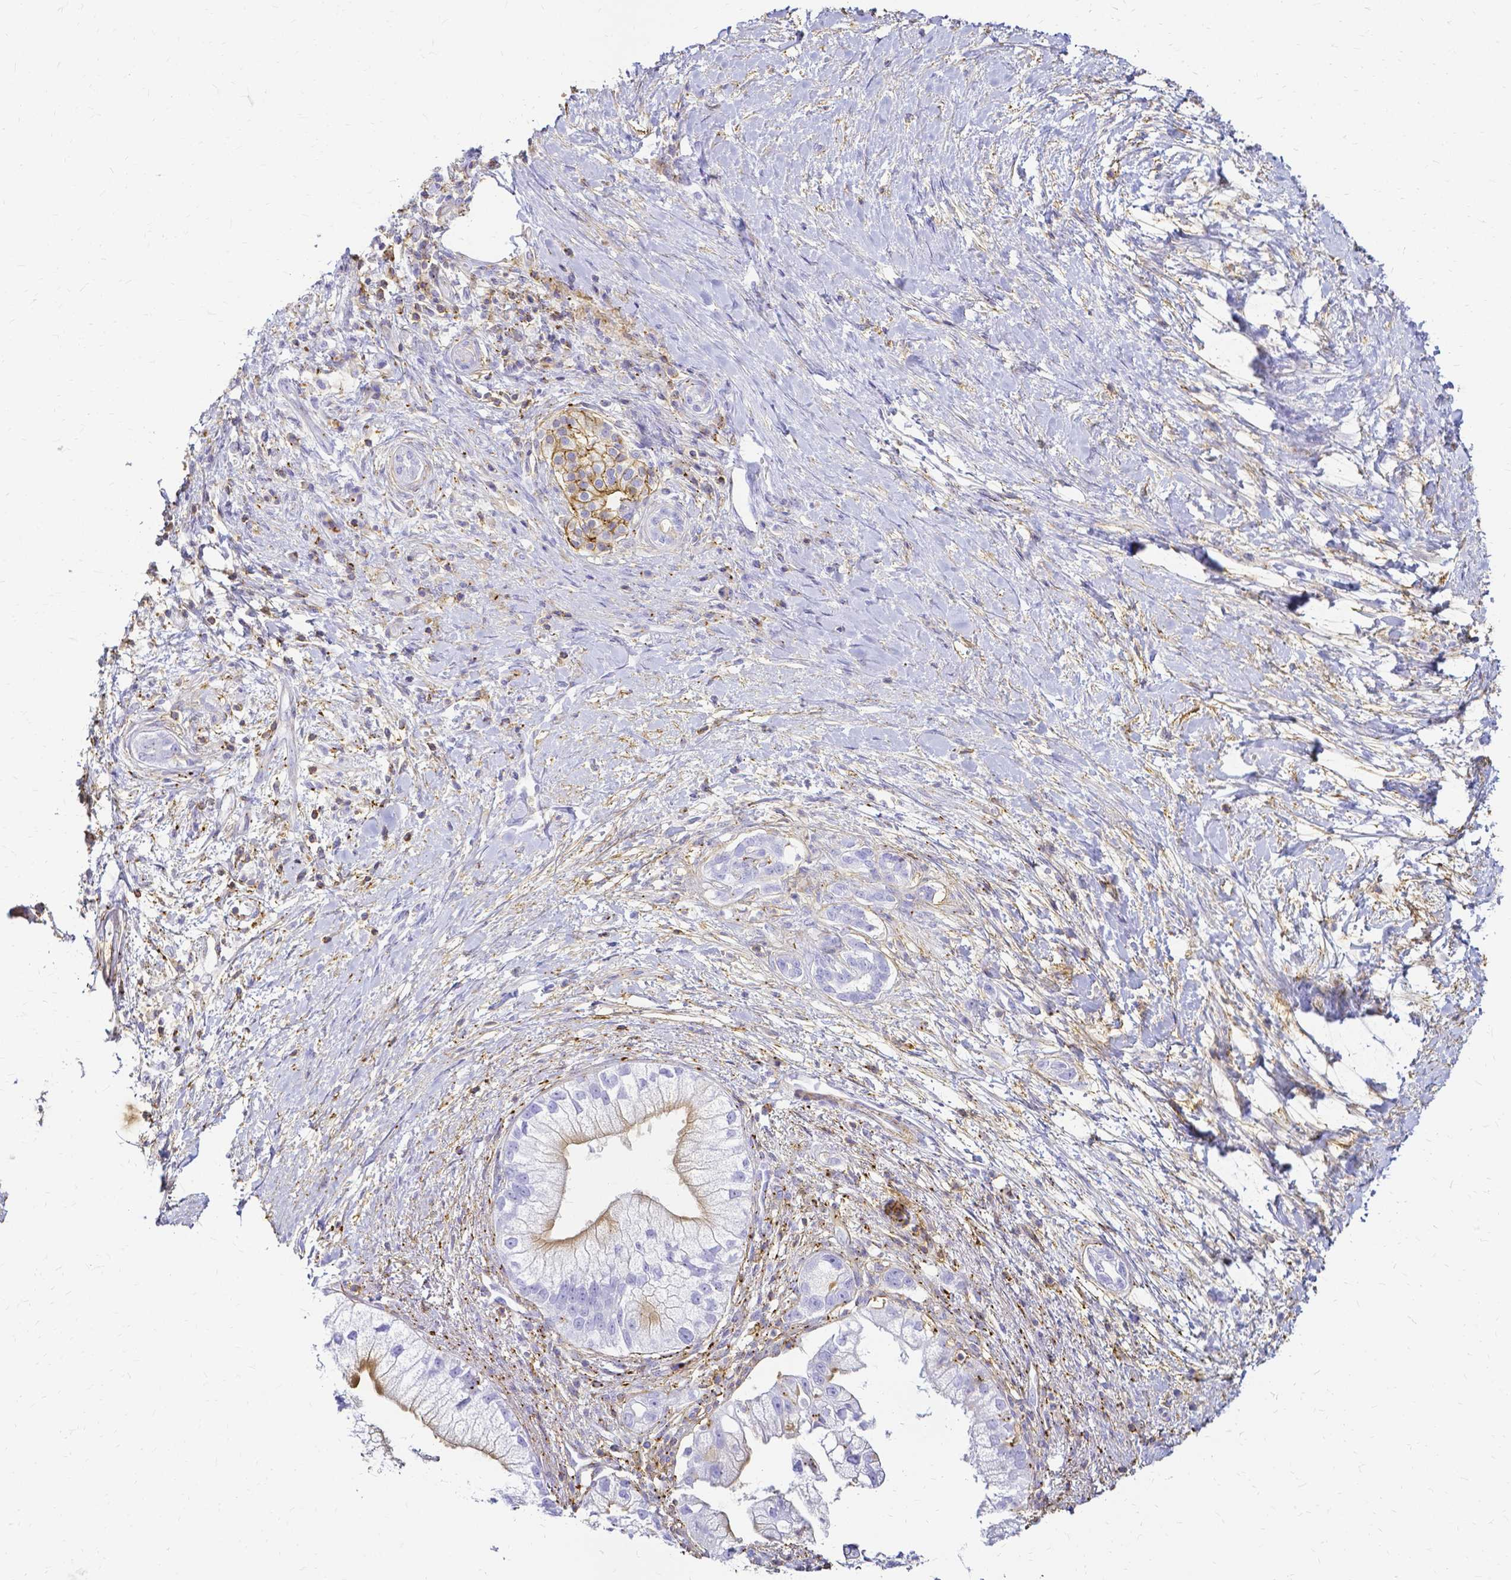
{"staining": {"intensity": "moderate", "quantity": "<25%", "location": "cytoplasmic/membranous"}, "tissue": "pancreatic cancer", "cell_type": "Tumor cells", "image_type": "cancer", "snomed": [{"axis": "morphology", "description": "Adenocarcinoma, NOS"}, {"axis": "topography", "description": "Pancreas"}], "caption": "Protein analysis of pancreatic cancer (adenocarcinoma) tissue demonstrates moderate cytoplasmic/membranous positivity in about <25% of tumor cells.", "gene": "HSPA12A", "patient": {"sex": "male", "age": 70}}